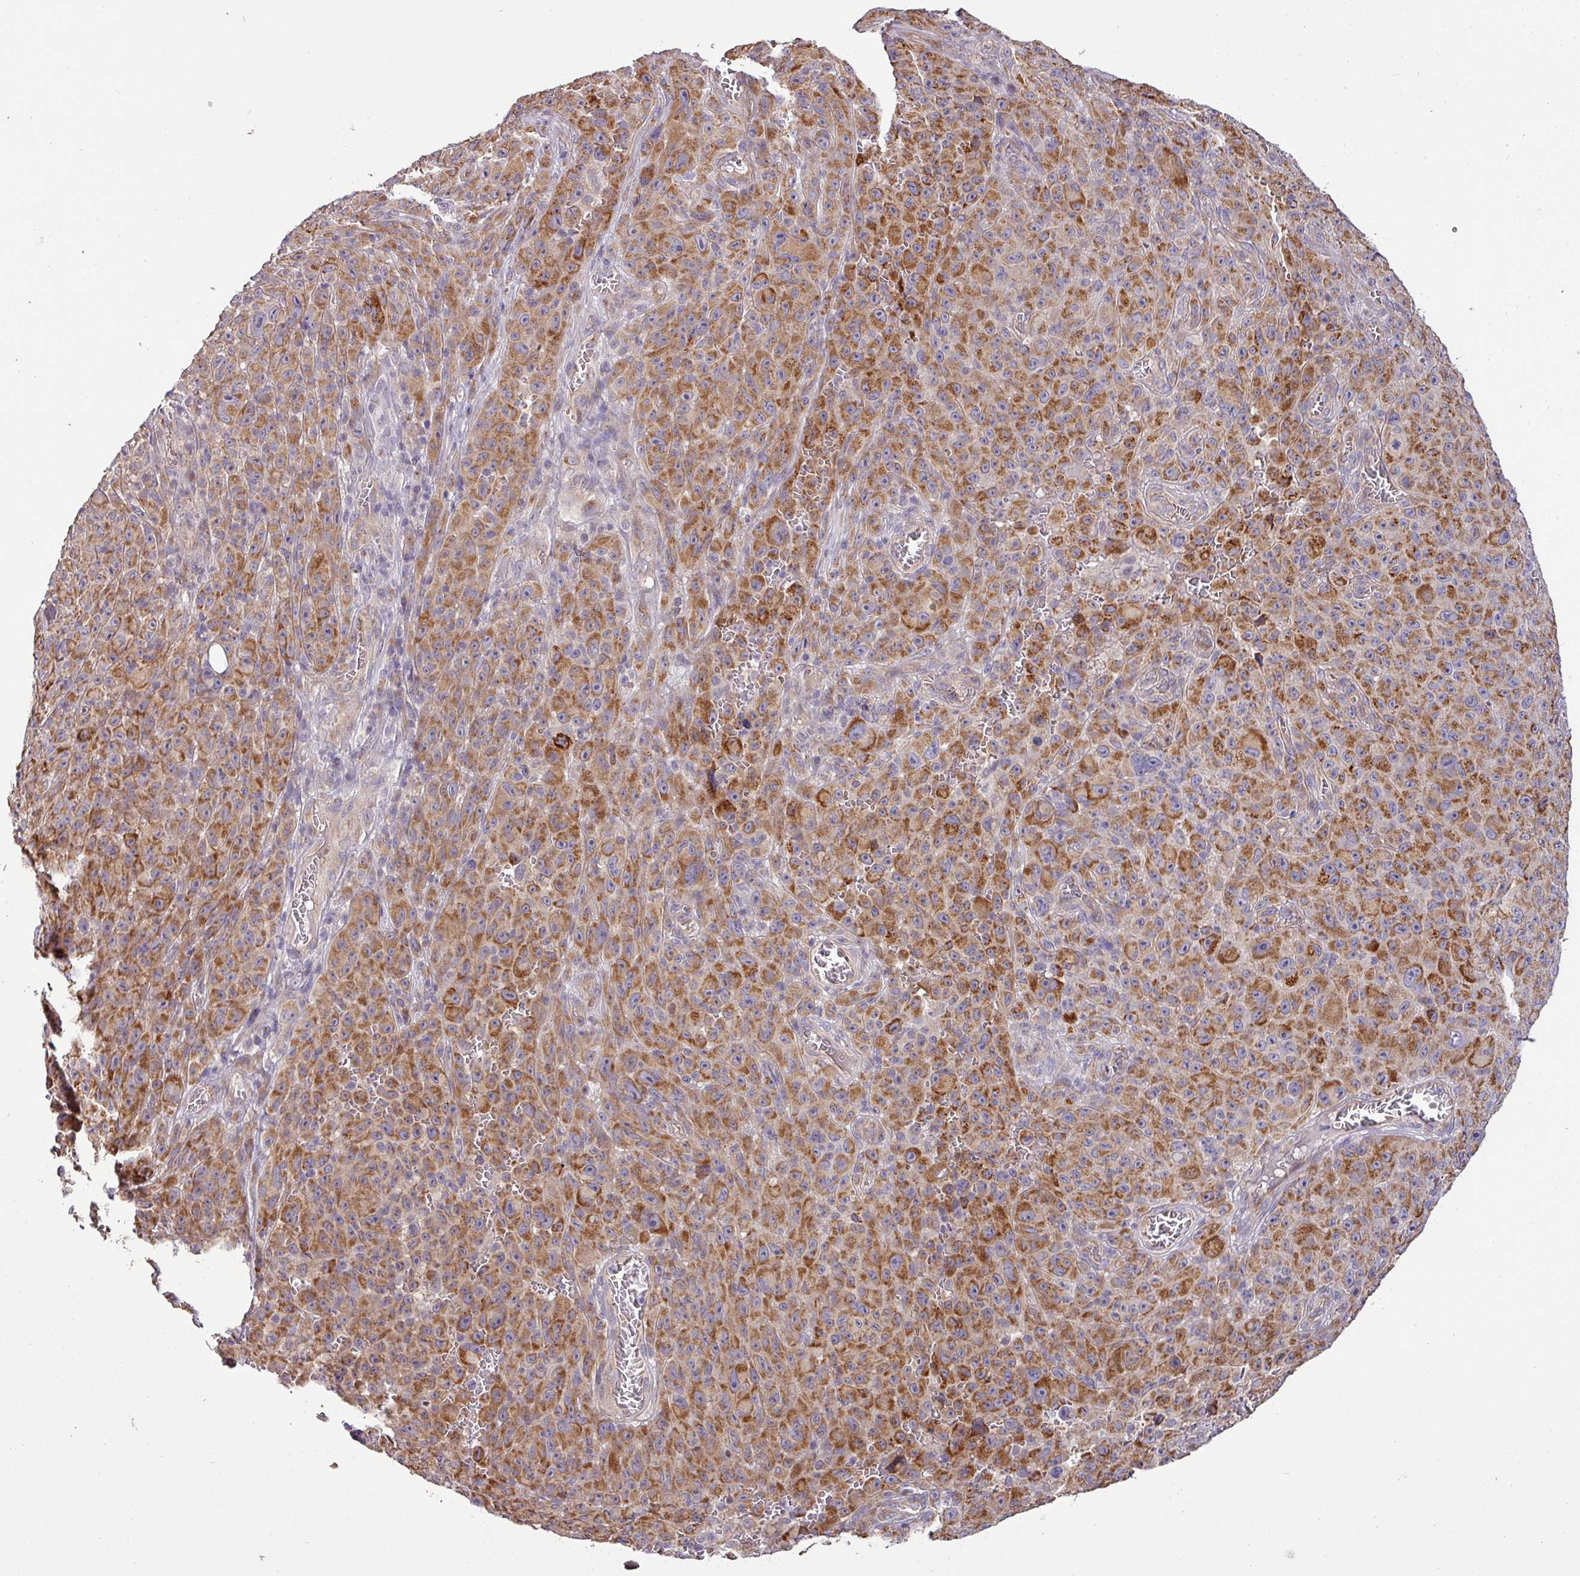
{"staining": {"intensity": "moderate", "quantity": ">75%", "location": "cytoplasmic/membranous"}, "tissue": "melanoma", "cell_type": "Tumor cells", "image_type": "cancer", "snomed": [{"axis": "morphology", "description": "Malignant melanoma, NOS"}, {"axis": "topography", "description": "Skin"}], "caption": "IHC of human melanoma shows medium levels of moderate cytoplasmic/membranous positivity in approximately >75% of tumor cells.", "gene": "TIMMDC1", "patient": {"sex": "female", "age": 82}}